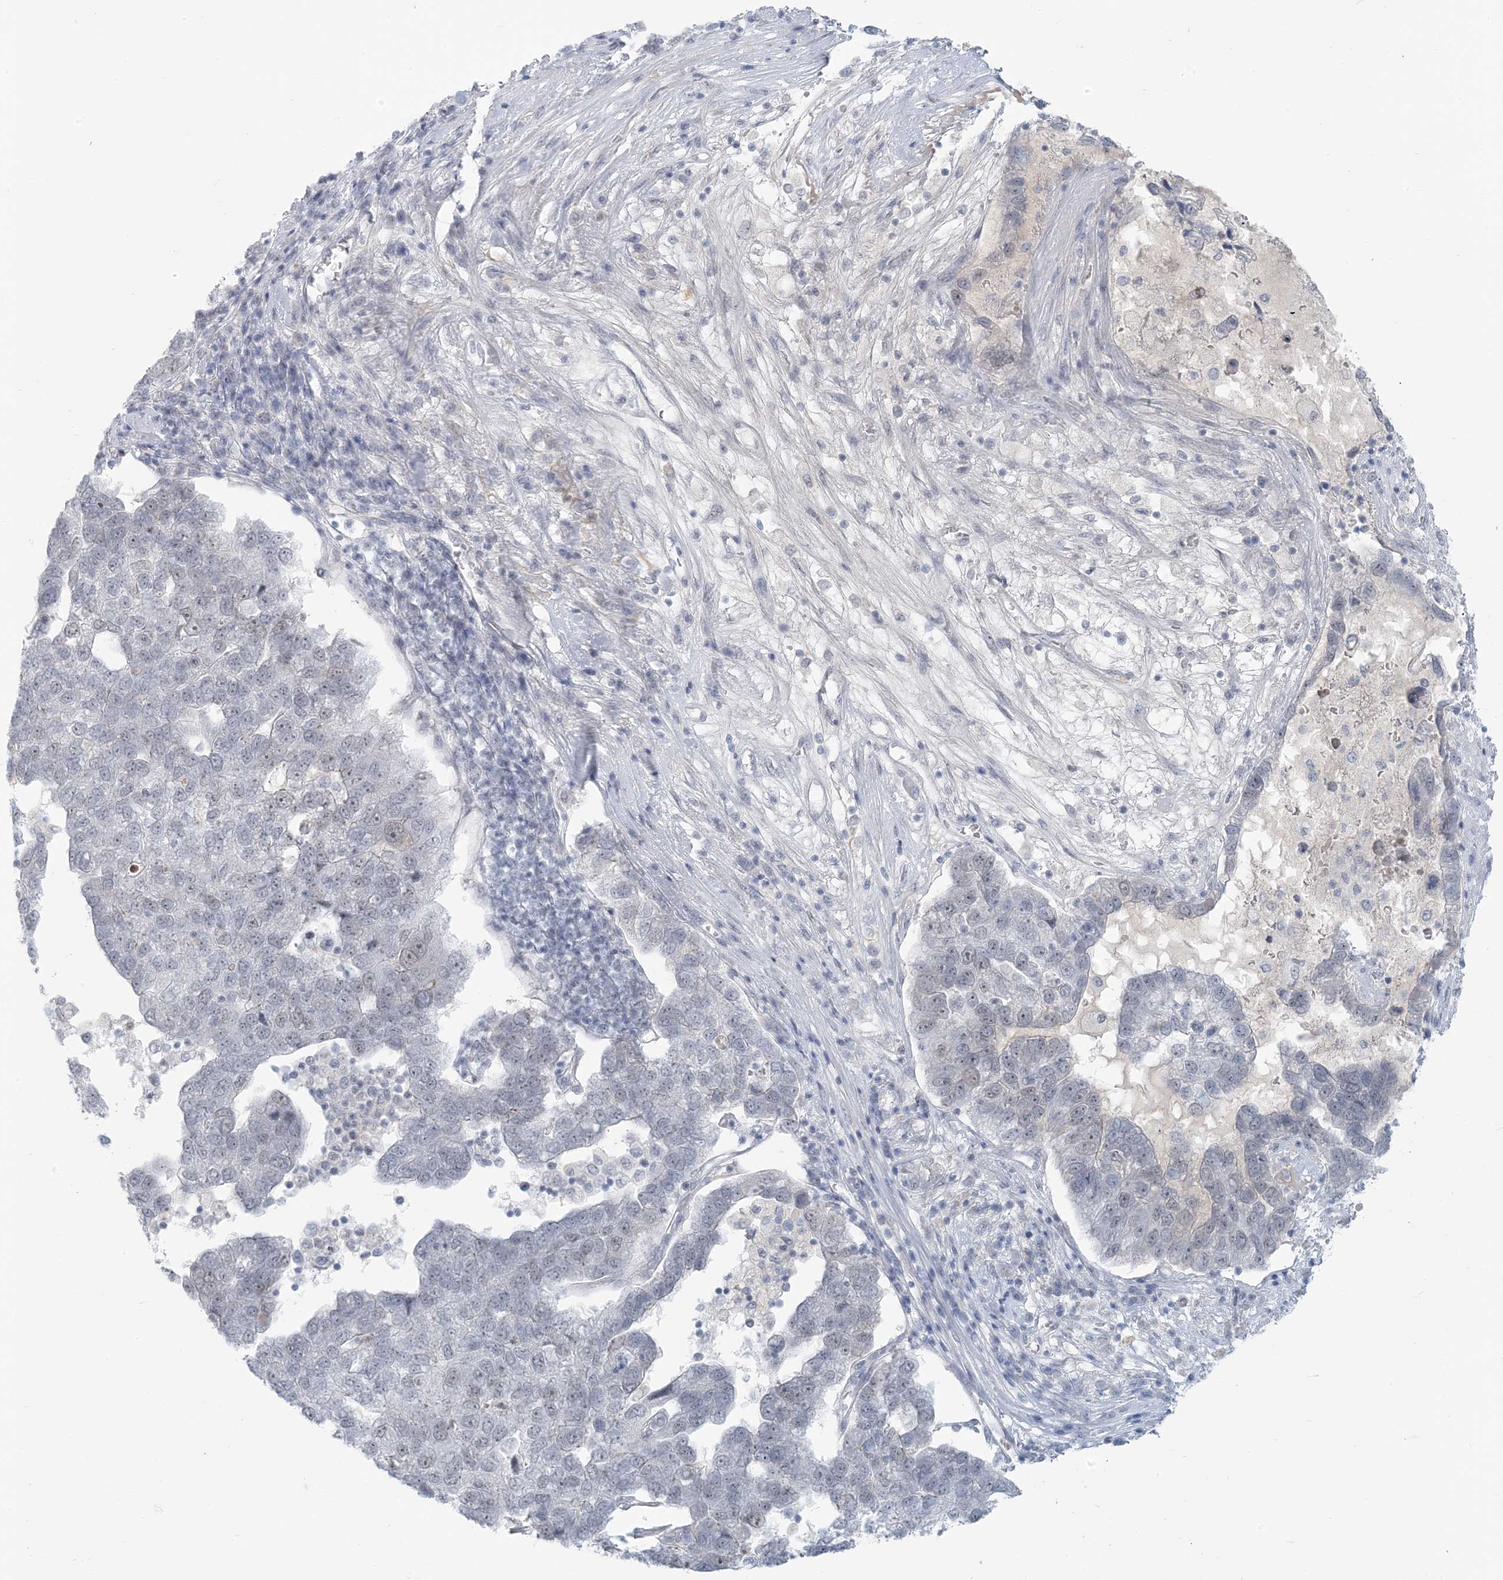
{"staining": {"intensity": "negative", "quantity": "none", "location": "none"}, "tissue": "pancreatic cancer", "cell_type": "Tumor cells", "image_type": "cancer", "snomed": [{"axis": "morphology", "description": "Adenocarcinoma, NOS"}, {"axis": "topography", "description": "Pancreas"}], "caption": "Protein analysis of pancreatic cancer exhibits no significant staining in tumor cells.", "gene": "SCML1", "patient": {"sex": "female", "age": 61}}